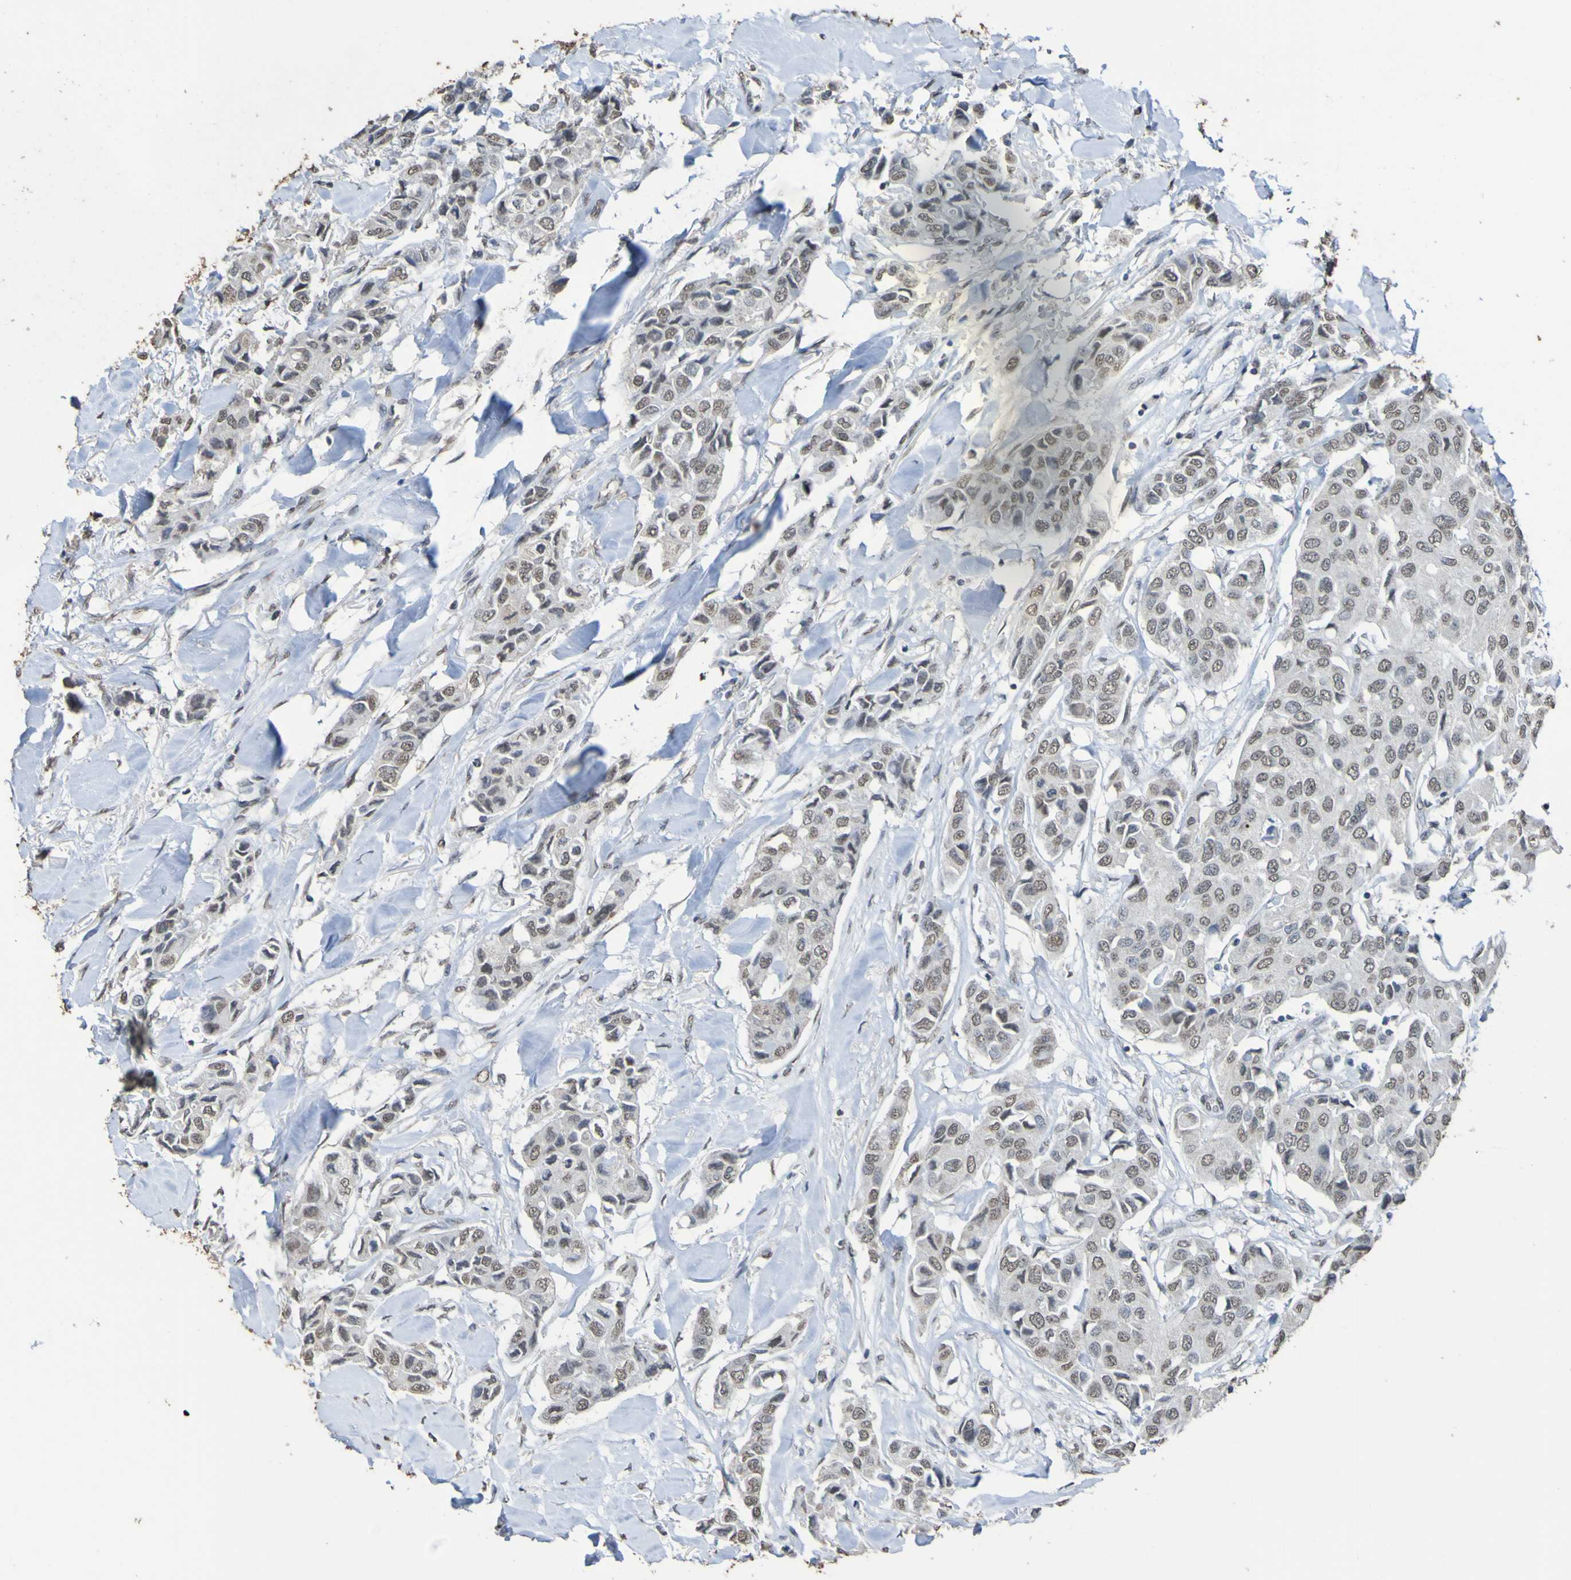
{"staining": {"intensity": "weak", "quantity": ">75%", "location": "nuclear"}, "tissue": "breast cancer", "cell_type": "Tumor cells", "image_type": "cancer", "snomed": [{"axis": "morphology", "description": "Duct carcinoma"}, {"axis": "topography", "description": "Breast"}], "caption": "Human breast infiltrating ductal carcinoma stained with a brown dye displays weak nuclear positive staining in approximately >75% of tumor cells.", "gene": "ALKBH2", "patient": {"sex": "female", "age": 80}}